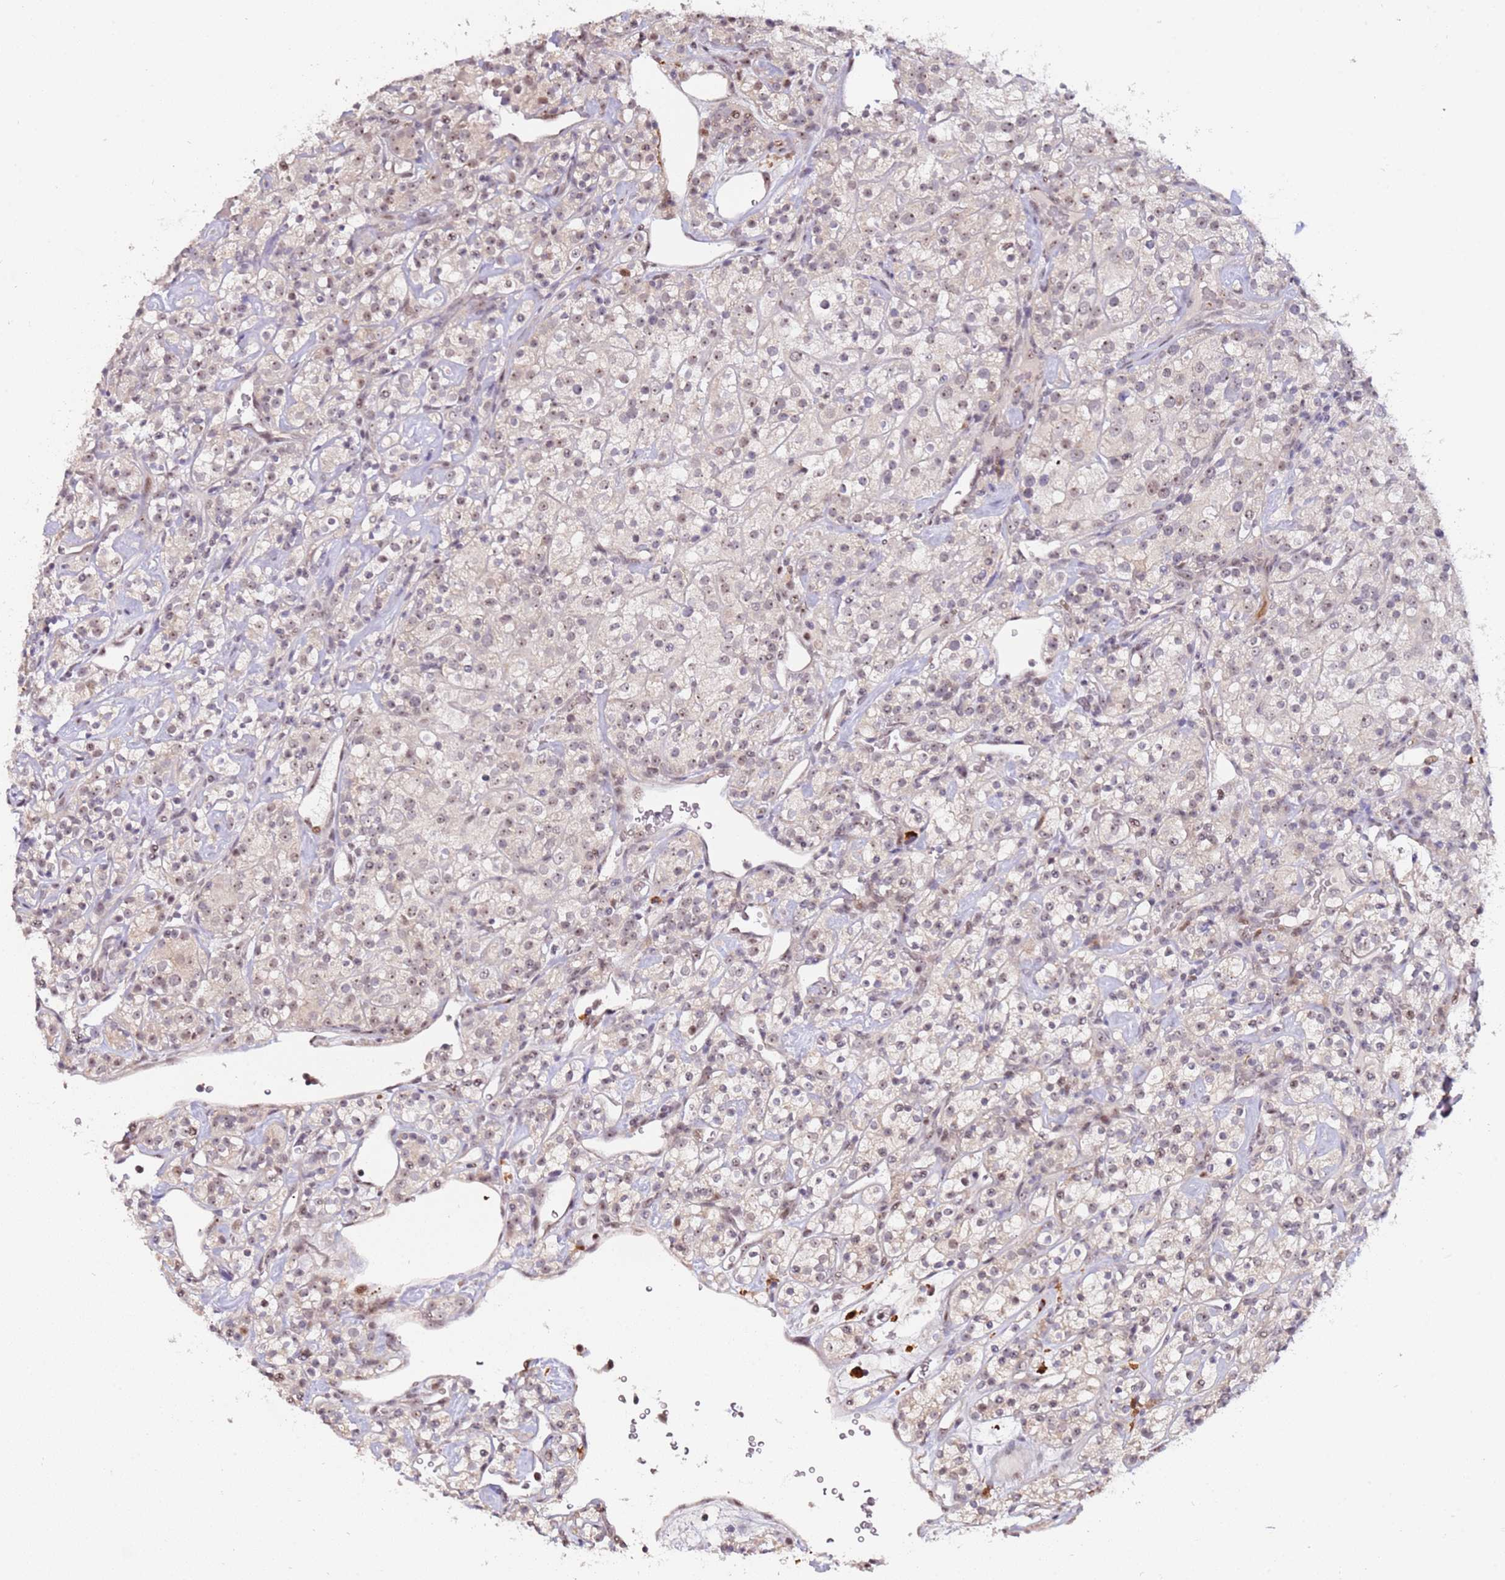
{"staining": {"intensity": "weak", "quantity": "25%-75%", "location": "nuclear"}, "tissue": "renal cancer", "cell_type": "Tumor cells", "image_type": "cancer", "snomed": [{"axis": "morphology", "description": "Adenocarcinoma, NOS"}, {"axis": "topography", "description": "Kidney"}], "caption": "Tumor cells show low levels of weak nuclear expression in approximately 25%-75% of cells in renal adenocarcinoma.", "gene": "LGALSL", "patient": {"sex": "male", "age": 77}}